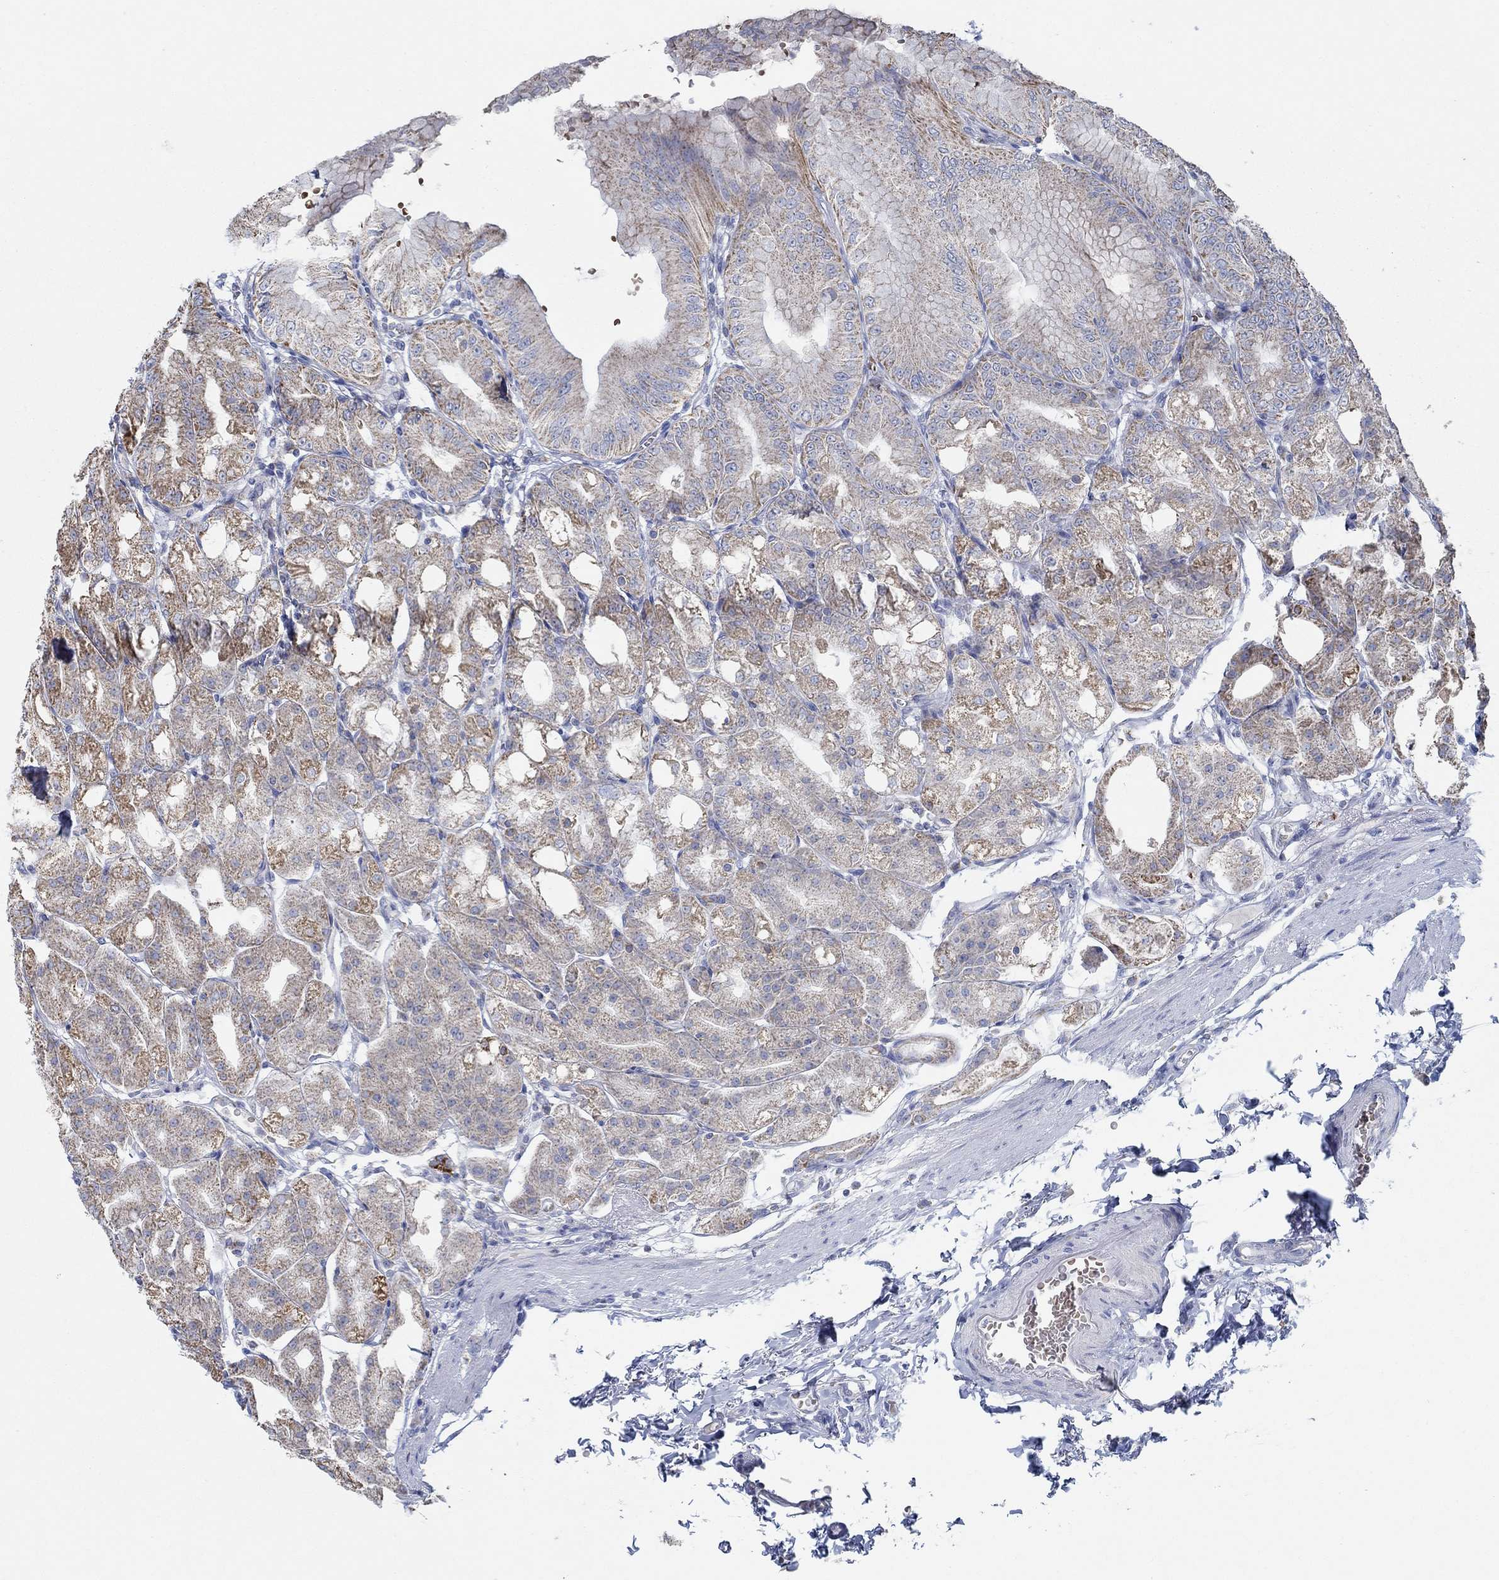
{"staining": {"intensity": "strong", "quantity": "<25%", "location": "cytoplasmic/membranous"}, "tissue": "stomach", "cell_type": "Glandular cells", "image_type": "normal", "snomed": [{"axis": "morphology", "description": "Normal tissue, NOS"}, {"axis": "topography", "description": "Stomach"}], "caption": "High-power microscopy captured an IHC photomicrograph of benign stomach, revealing strong cytoplasmic/membranous expression in approximately <25% of glandular cells.", "gene": "GLOD5", "patient": {"sex": "male", "age": 71}}